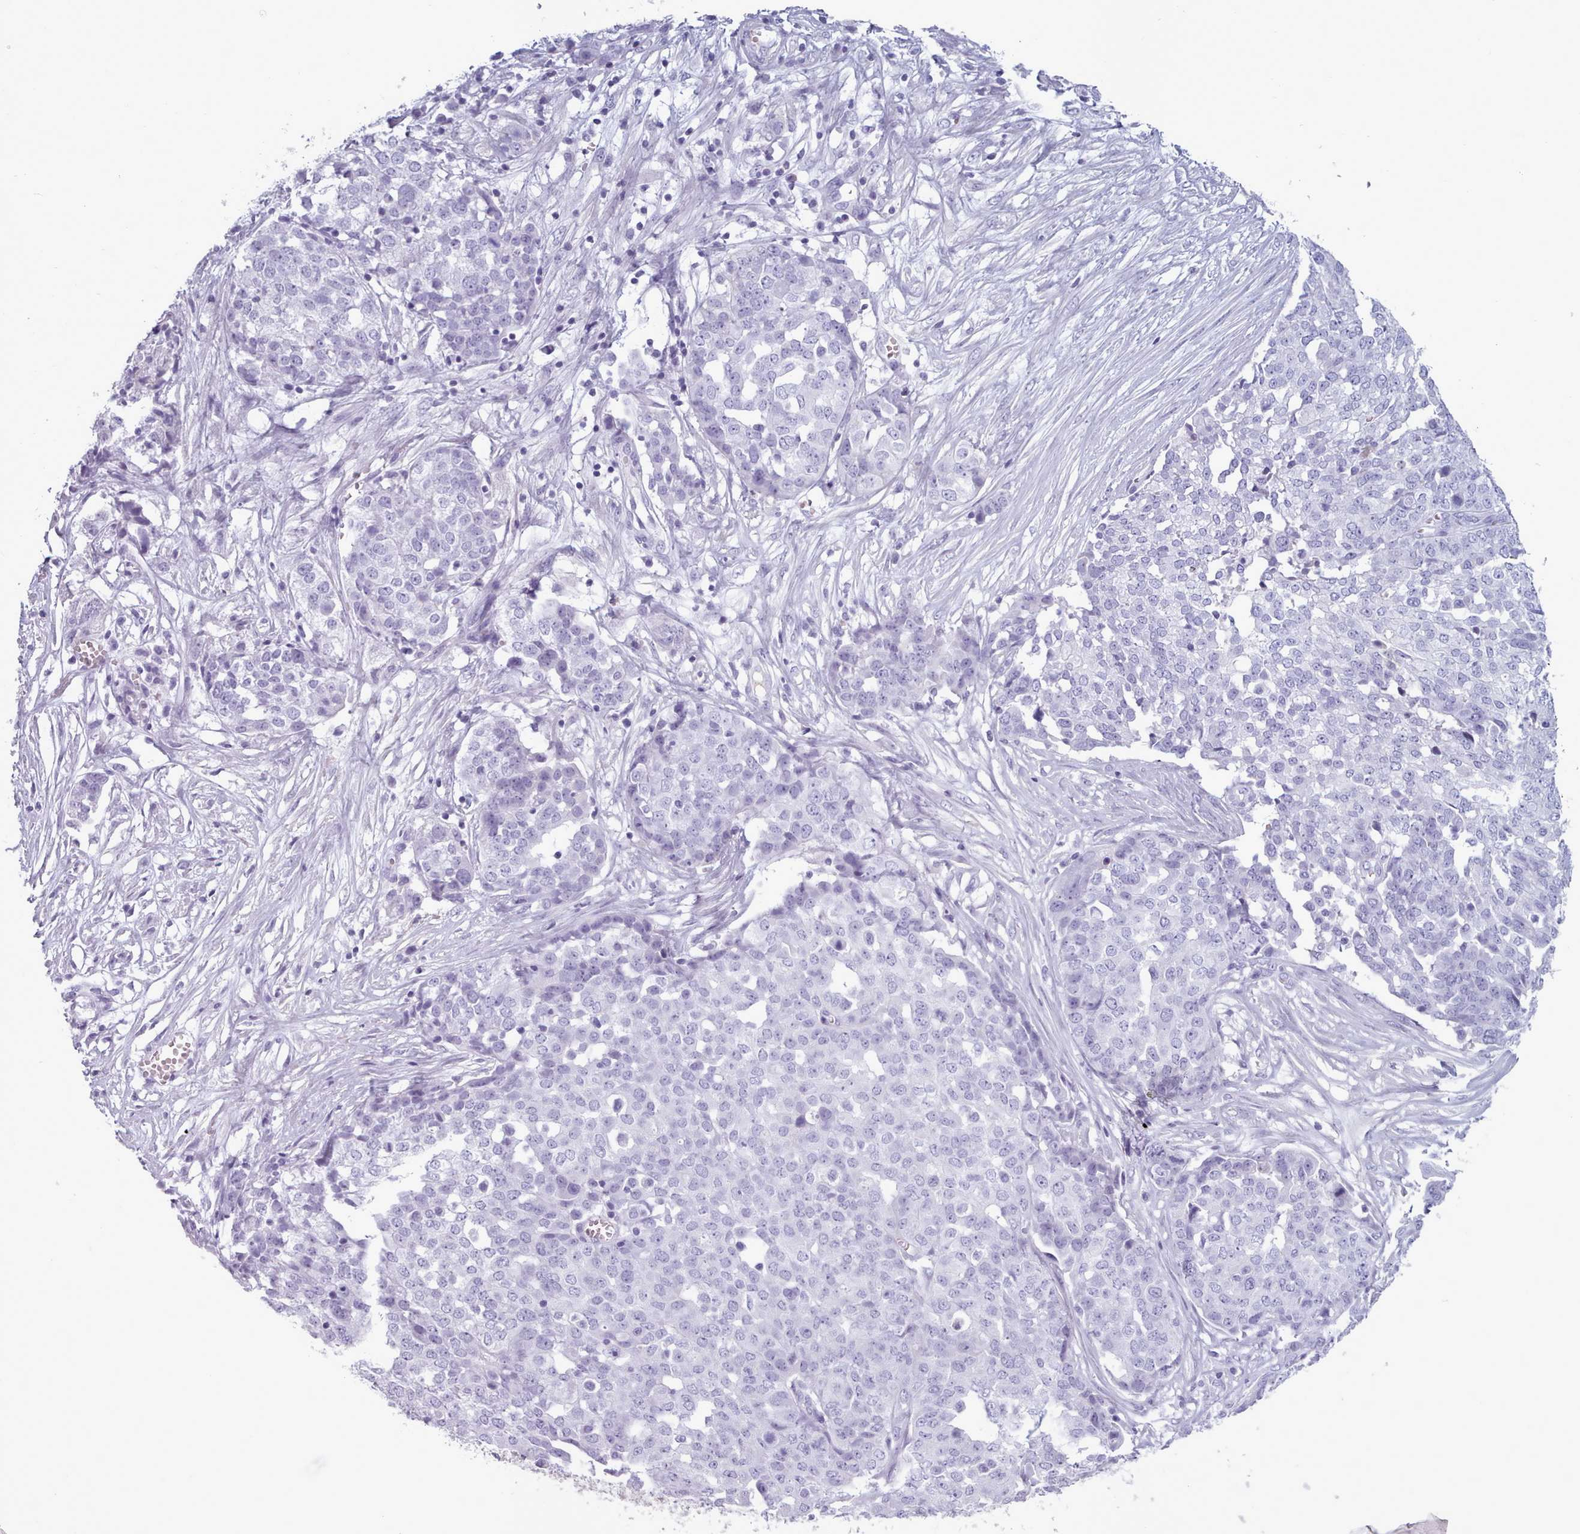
{"staining": {"intensity": "negative", "quantity": "none", "location": "none"}, "tissue": "ovarian cancer", "cell_type": "Tumor cells", "image_type": "cancer", "snomed": [{"axis": "morphology", "description": "Cystadenocarcinoma, serous, NOS"}, {"axis": "topography", "description": "Soft tissue"}, {"axis": "topography", "description": "Ovary"}], "caption": "Serous cystadenocarcinoma (ovarian) was stained to show a protein in brown. There is no significant expression in tumor cells. Nuclei are stained in blue.", "gene": "ZNF43", "patient": {"sex": "female", "age": 57}}